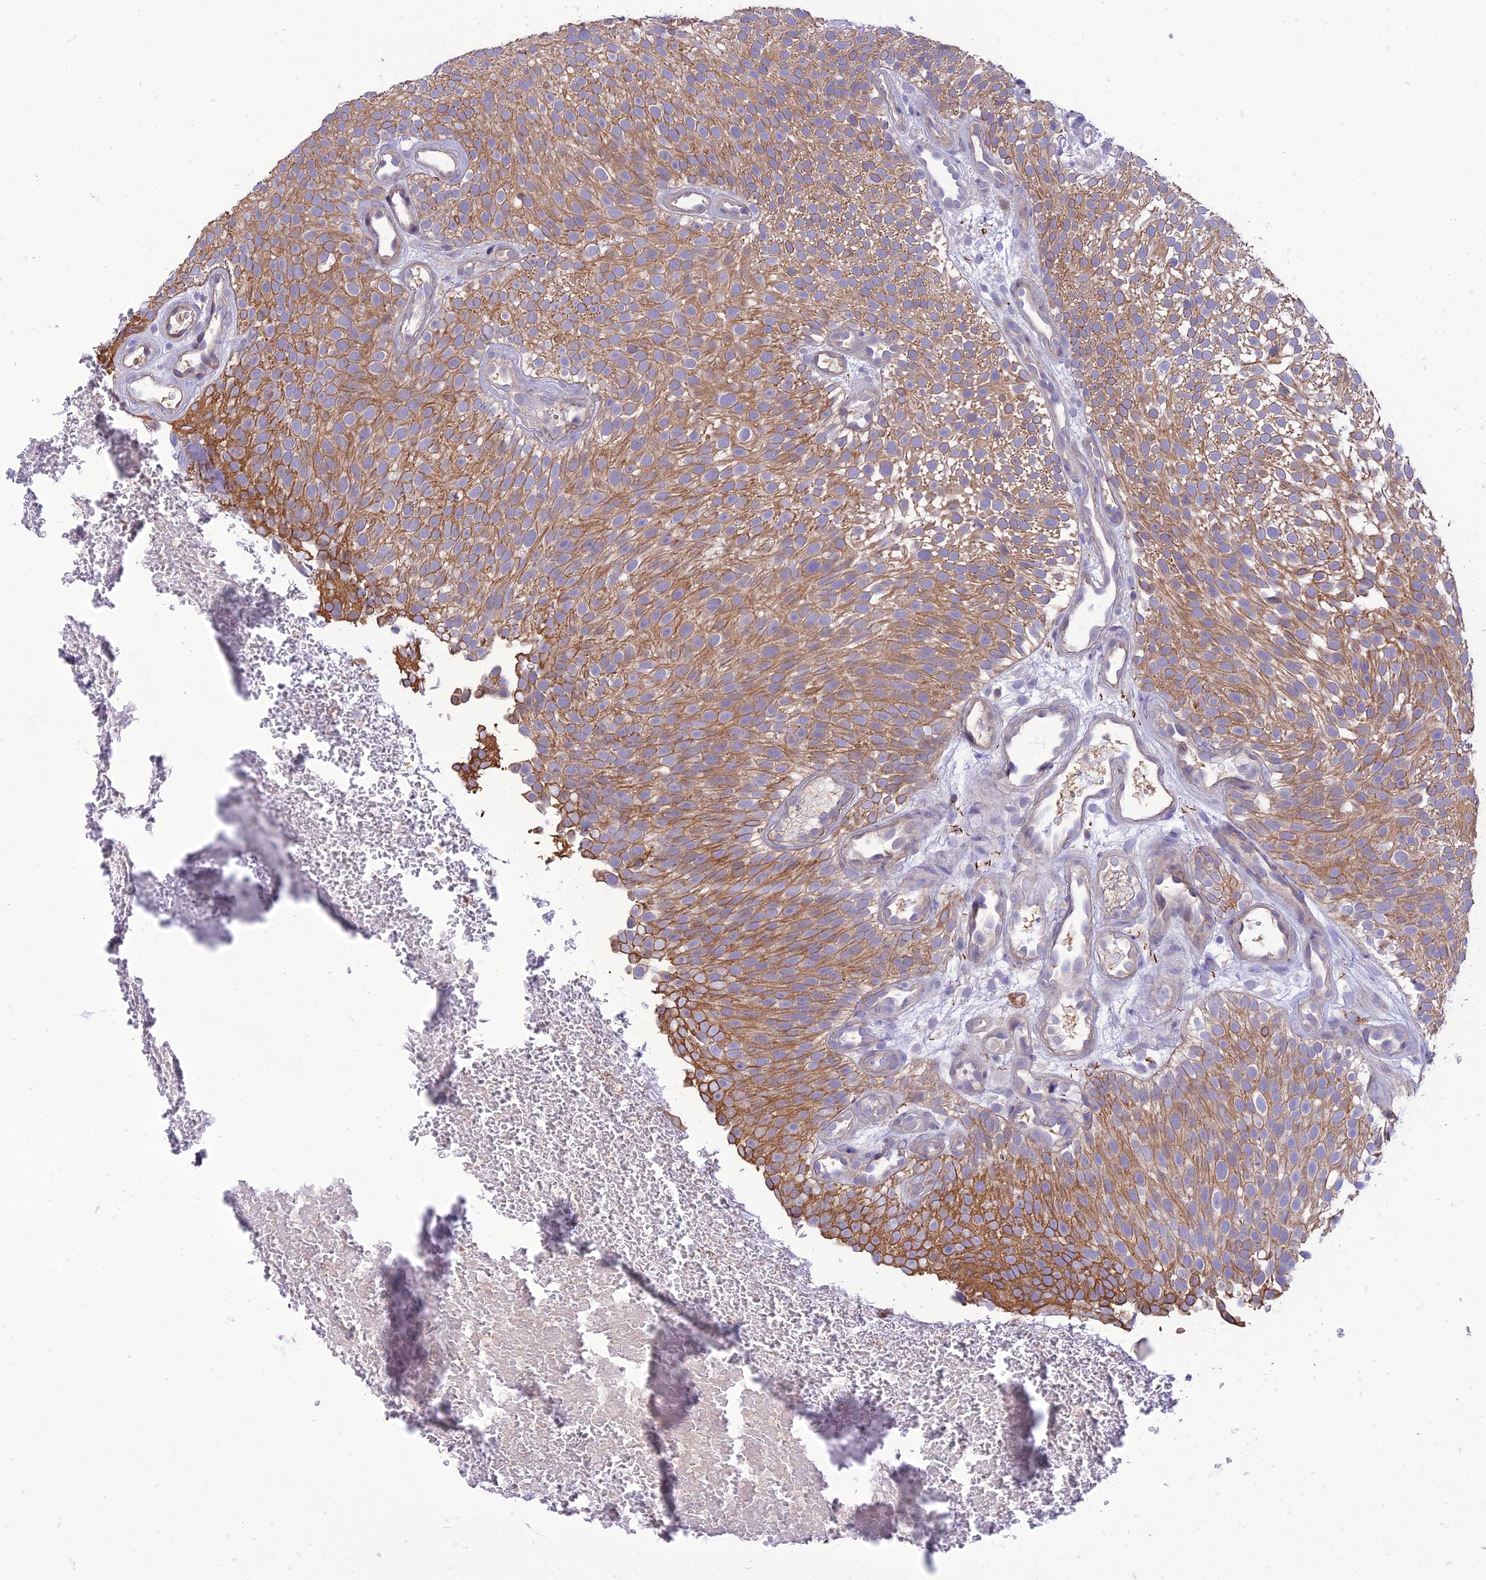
{"staining": {"intensity": "moderate", "quantity": ">75%", "location": "cytoplasmic/membranous"}, "tissue": "urothelial cancer", "cell_type": "Tumor cells", "image_type": "cancer", "snomed": [{"axis": "morphology", "description": "Urothelial carcinoma, Low grade"}, {"axis": "topography", "description": "Urinary bladder"}], "caption": "Immunohistochemistry of human urothelial cancer reveals medium levels of moderate cytoplasmic/membranous expression in about >75% of tumor cells.", "gene": "IRAK3", "patient": {"sex": "male", "age": 78}}